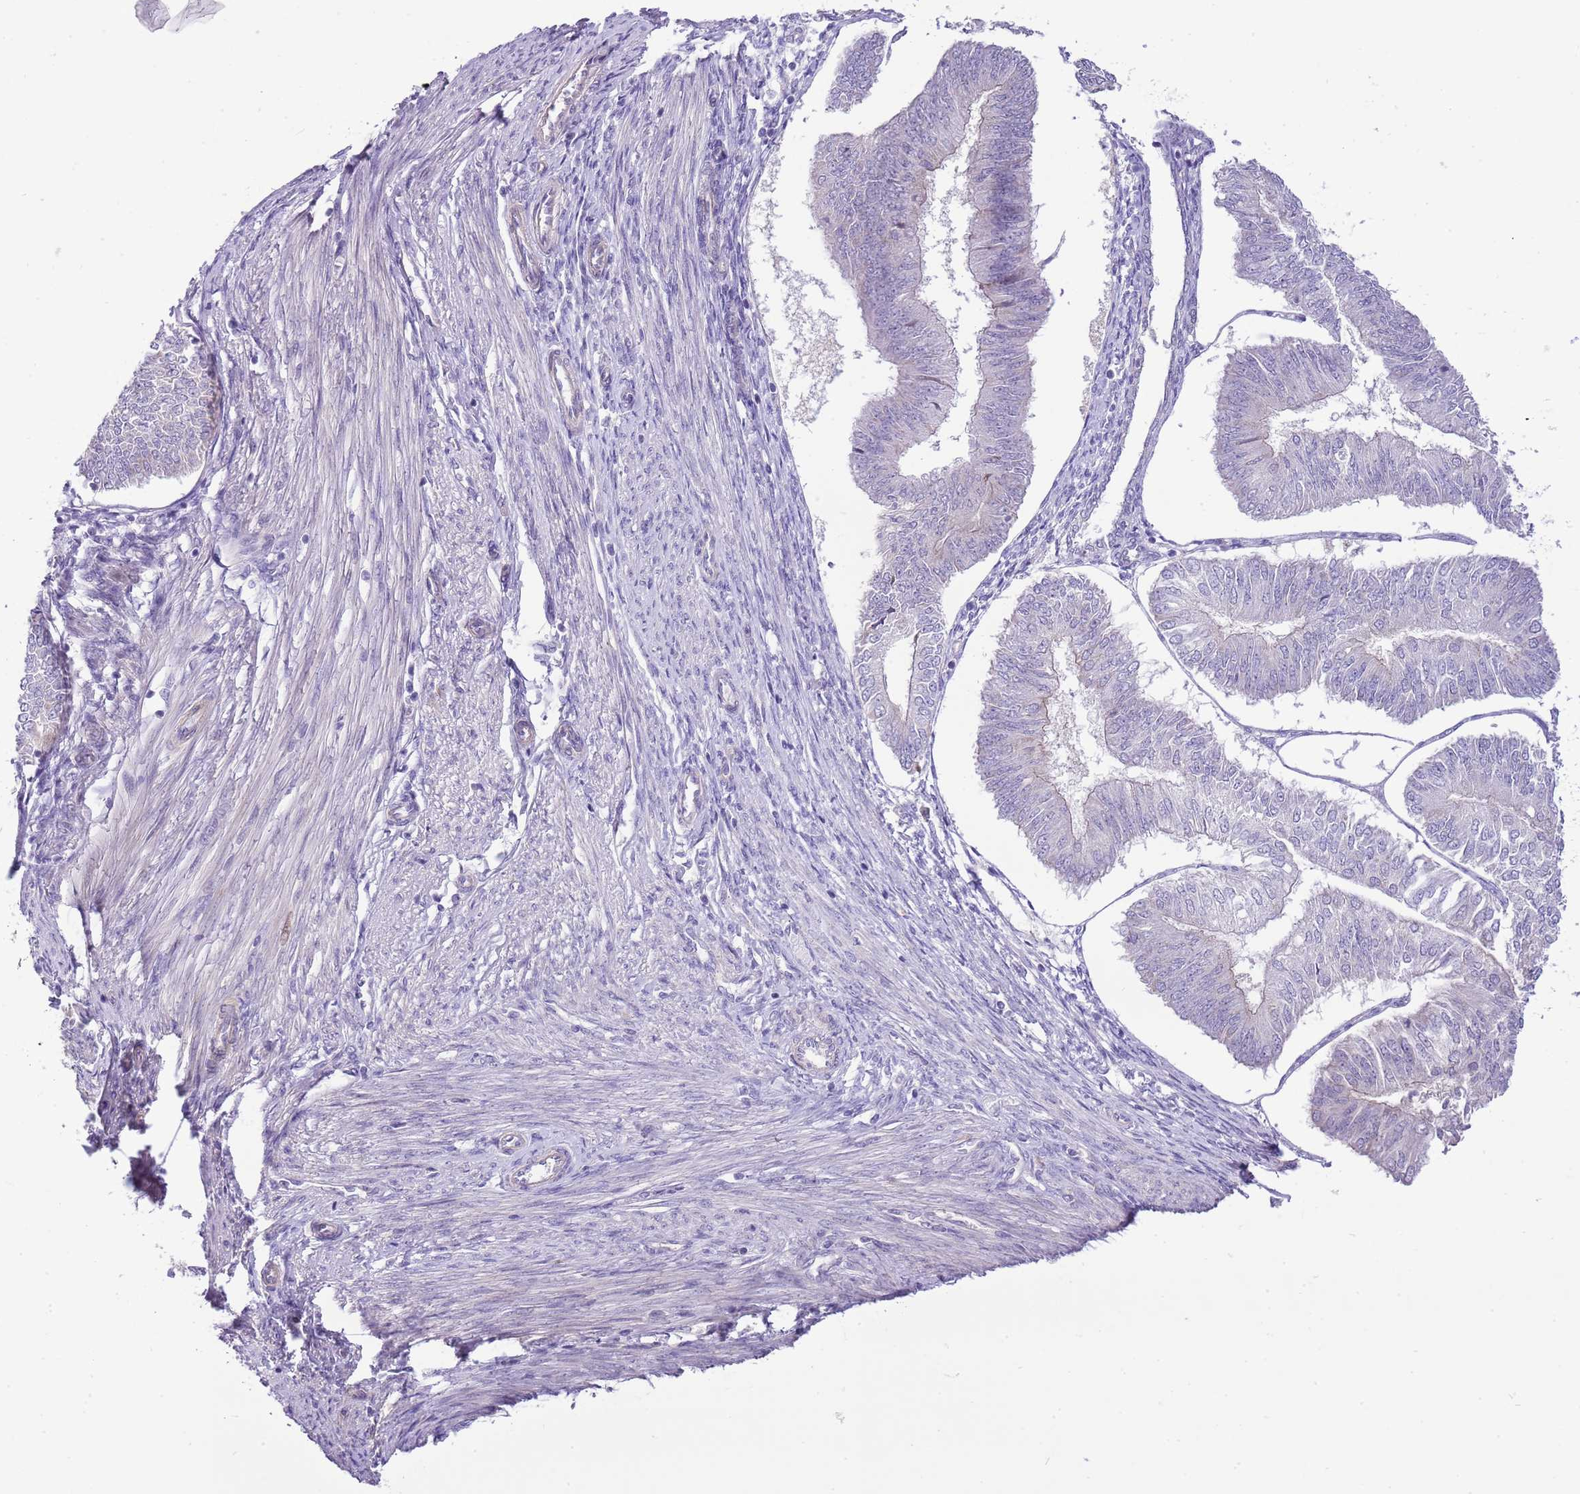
{"staining": {"intensity": "negative", "quantity": "none", "location": "none"}, "tissue": "endometrial cancer", "cell_type": "Tumor cells", "image_type": "cancer", "snomed": [{"axis": "morphology", "description": "Adenocarcinoma, NOS"}, {"axis": "topography", "description": "Endometrium"}], "caption": "Photomicrograph shows no significant protein positivity in tumor cells of endometrial cancer.", "gene": "FBRSL1", "patient": {"sex": "female", "age": 58}}